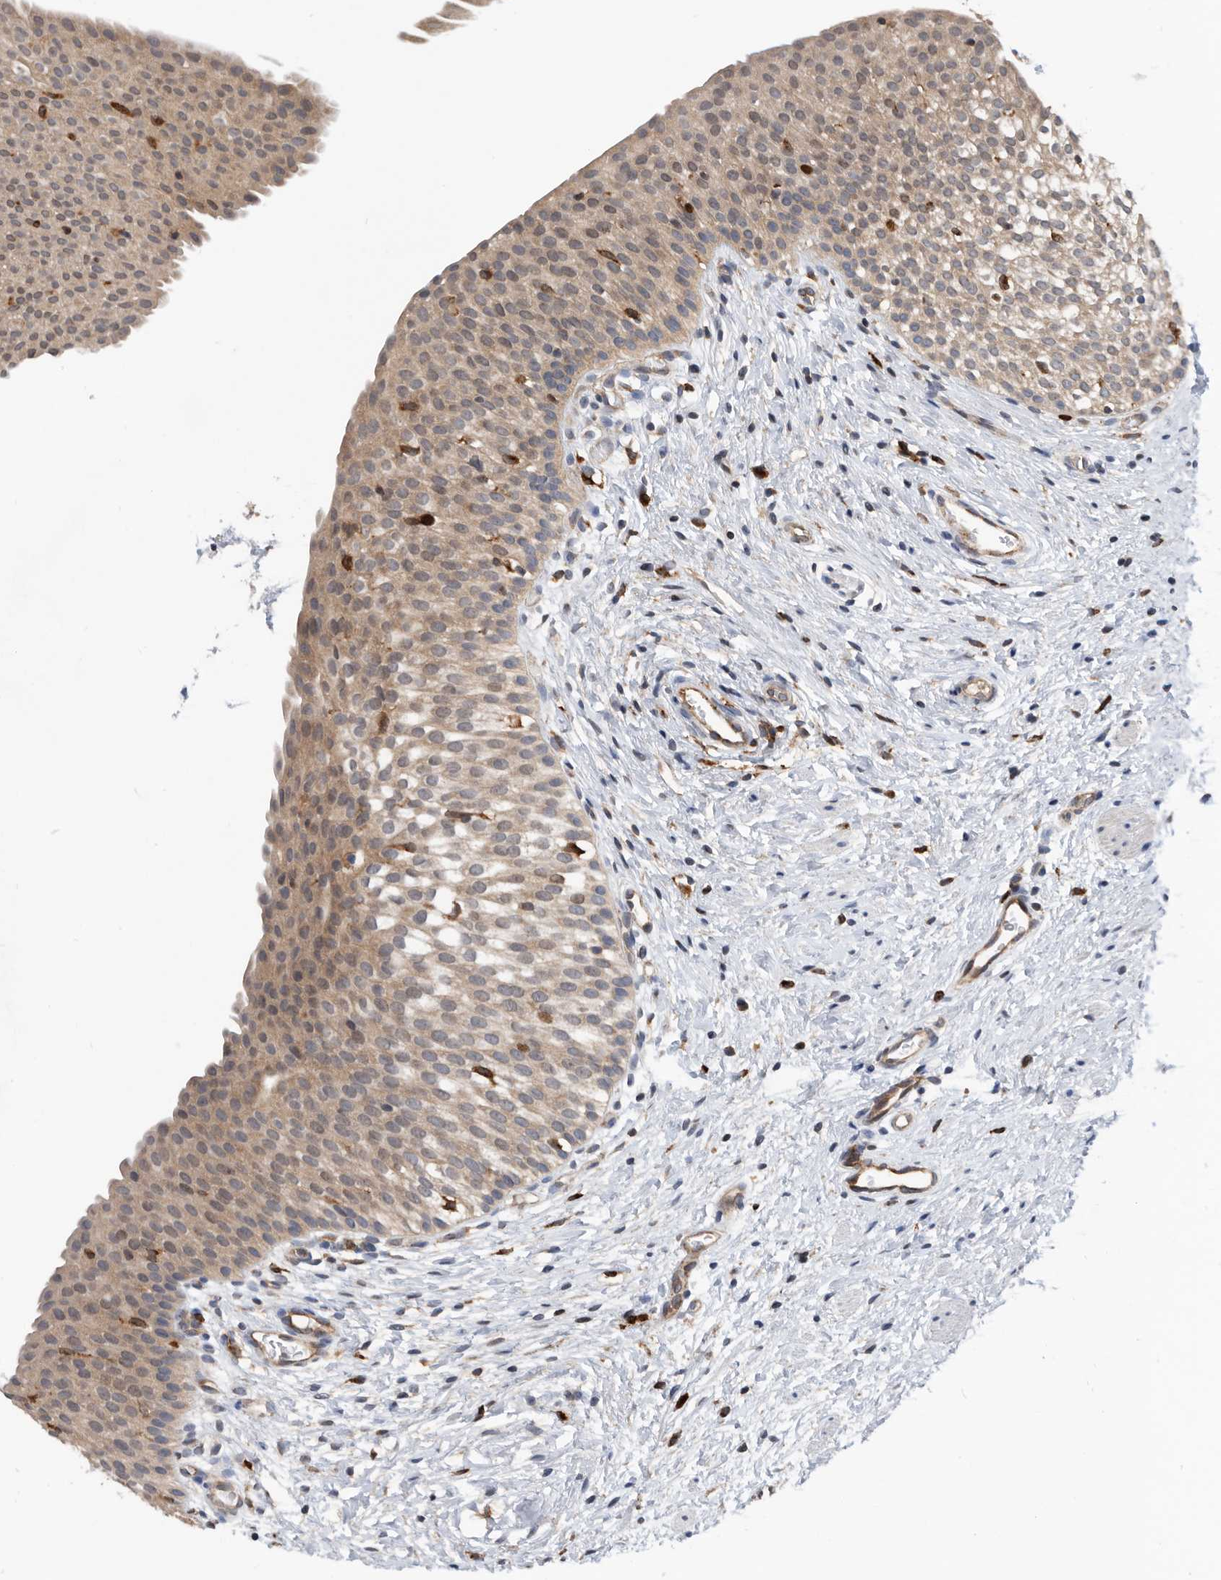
{"staining": {"intensity": "weak", "quantity": "25%-75%", "location": "cytoplasmic/membranous"}, "tissue": "urinary bladder", "cell_type": "Urothelial cells", "image_type": "normal", "snomed": [{"axis": "morphology", "description": "Normal tissue, NOS"}, {"axis": "topography", "description": "Urinary bladder"}], "caption": "Urothelial cells display weak cytoplasmic/membranous expression in about 25%-75% of cells in unremarkable urinary bladder. (Stains: DAB (3,3'-diaminobenzidine) in brown, nuclei in blue, Microscopy: brightfield microscopy at high magnification).", "gene": "ATAD2", "patient": {"sex": "male", "age": 1}}